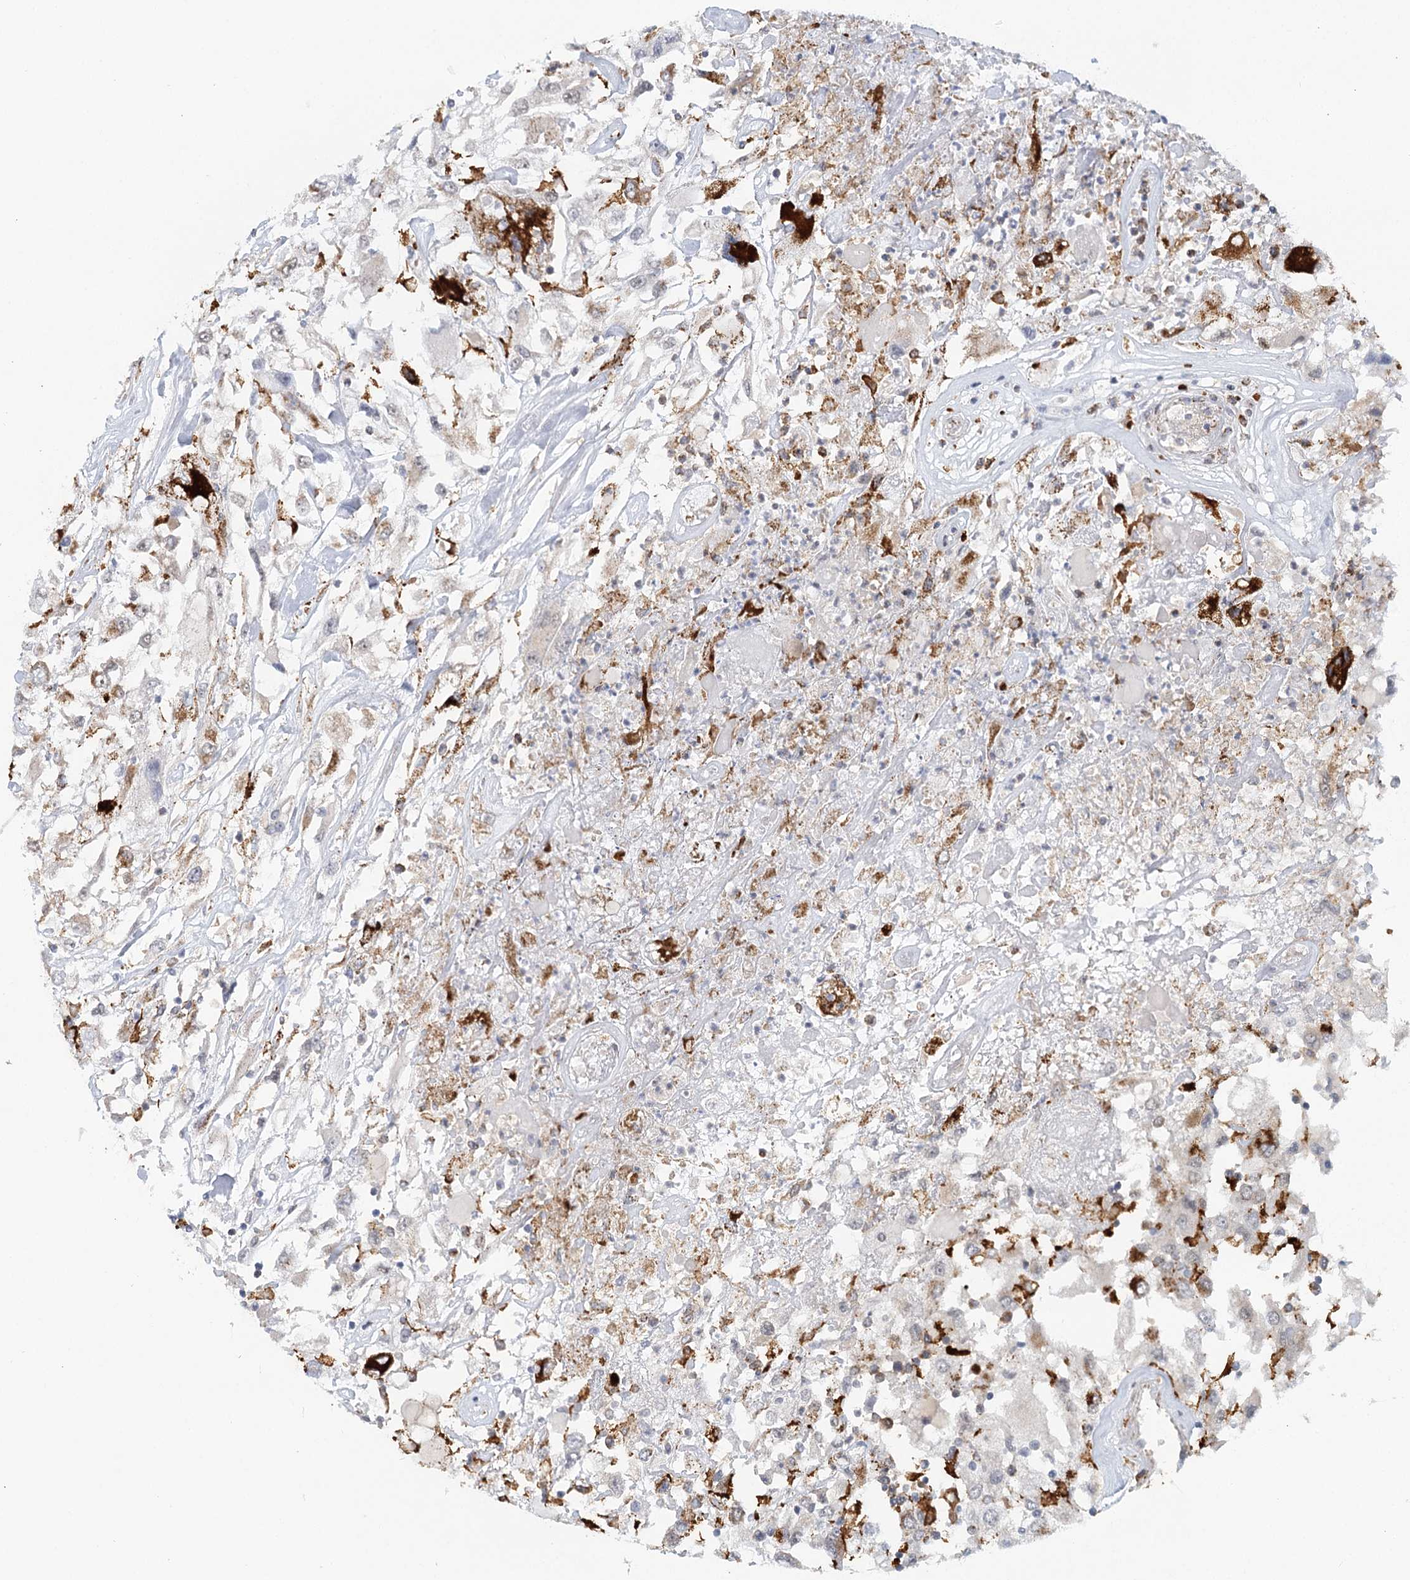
{"staining": {"intensity": "strong", "quantity": "<25%", "location": "cytoplasmic/membranous"}, "tissue": "renal cancer", "cell_type": "Tumor cells", "image_type": "cancer", "snomed": [{"axis": "morphology", "description": "Adenocarcinoma, NOS"}, {"axis": "topography", "description": "Kidney"}], "caption": "Renal cancer stained for a protein demonstrates strong cytoplasmic/membranous positivity in tumor cells.", "gene": "TAS1R1", "patient": {"sex": "female", "age": 52}}